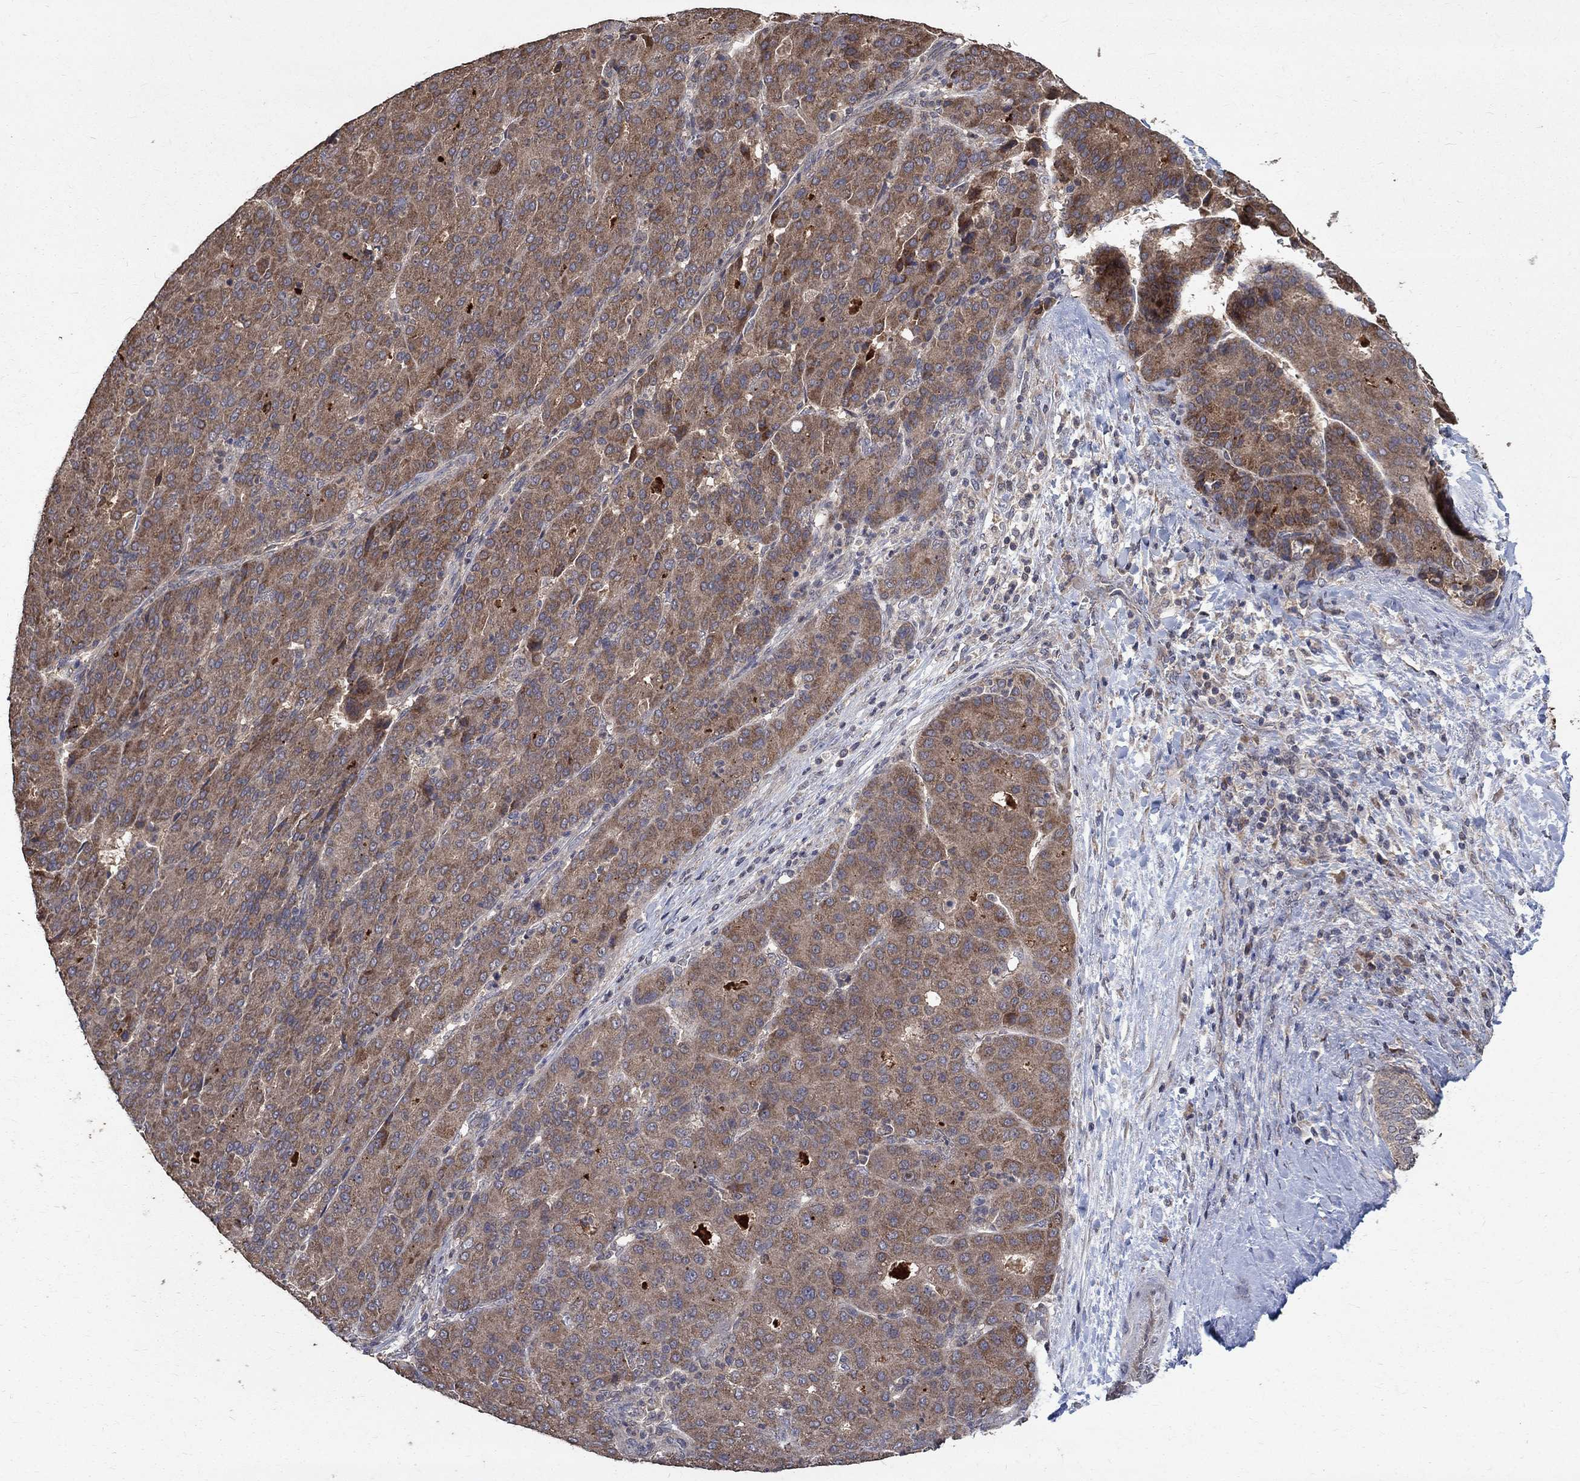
{"staining": {"intensity": "strong", "quantity": "<25%", "location": "cytoplasmic/membranous"}, "tissue": "liver cancer", "cell_type": "Tumor cells", "image_type": "cancer", "snomed": [{"axis": "morphology", "description": "Carcinoma, Hepatocellular, NOS"}, {"axis": "topography", "description": "Liver"}], "caption": "A histopathology image of human liver cancer stained for a protein demonstrates strong cytoplasmic/membranous brown staining in tumor cells.", "gene": "C17orf75", "patient": {"sex": "male", "age": 65}}